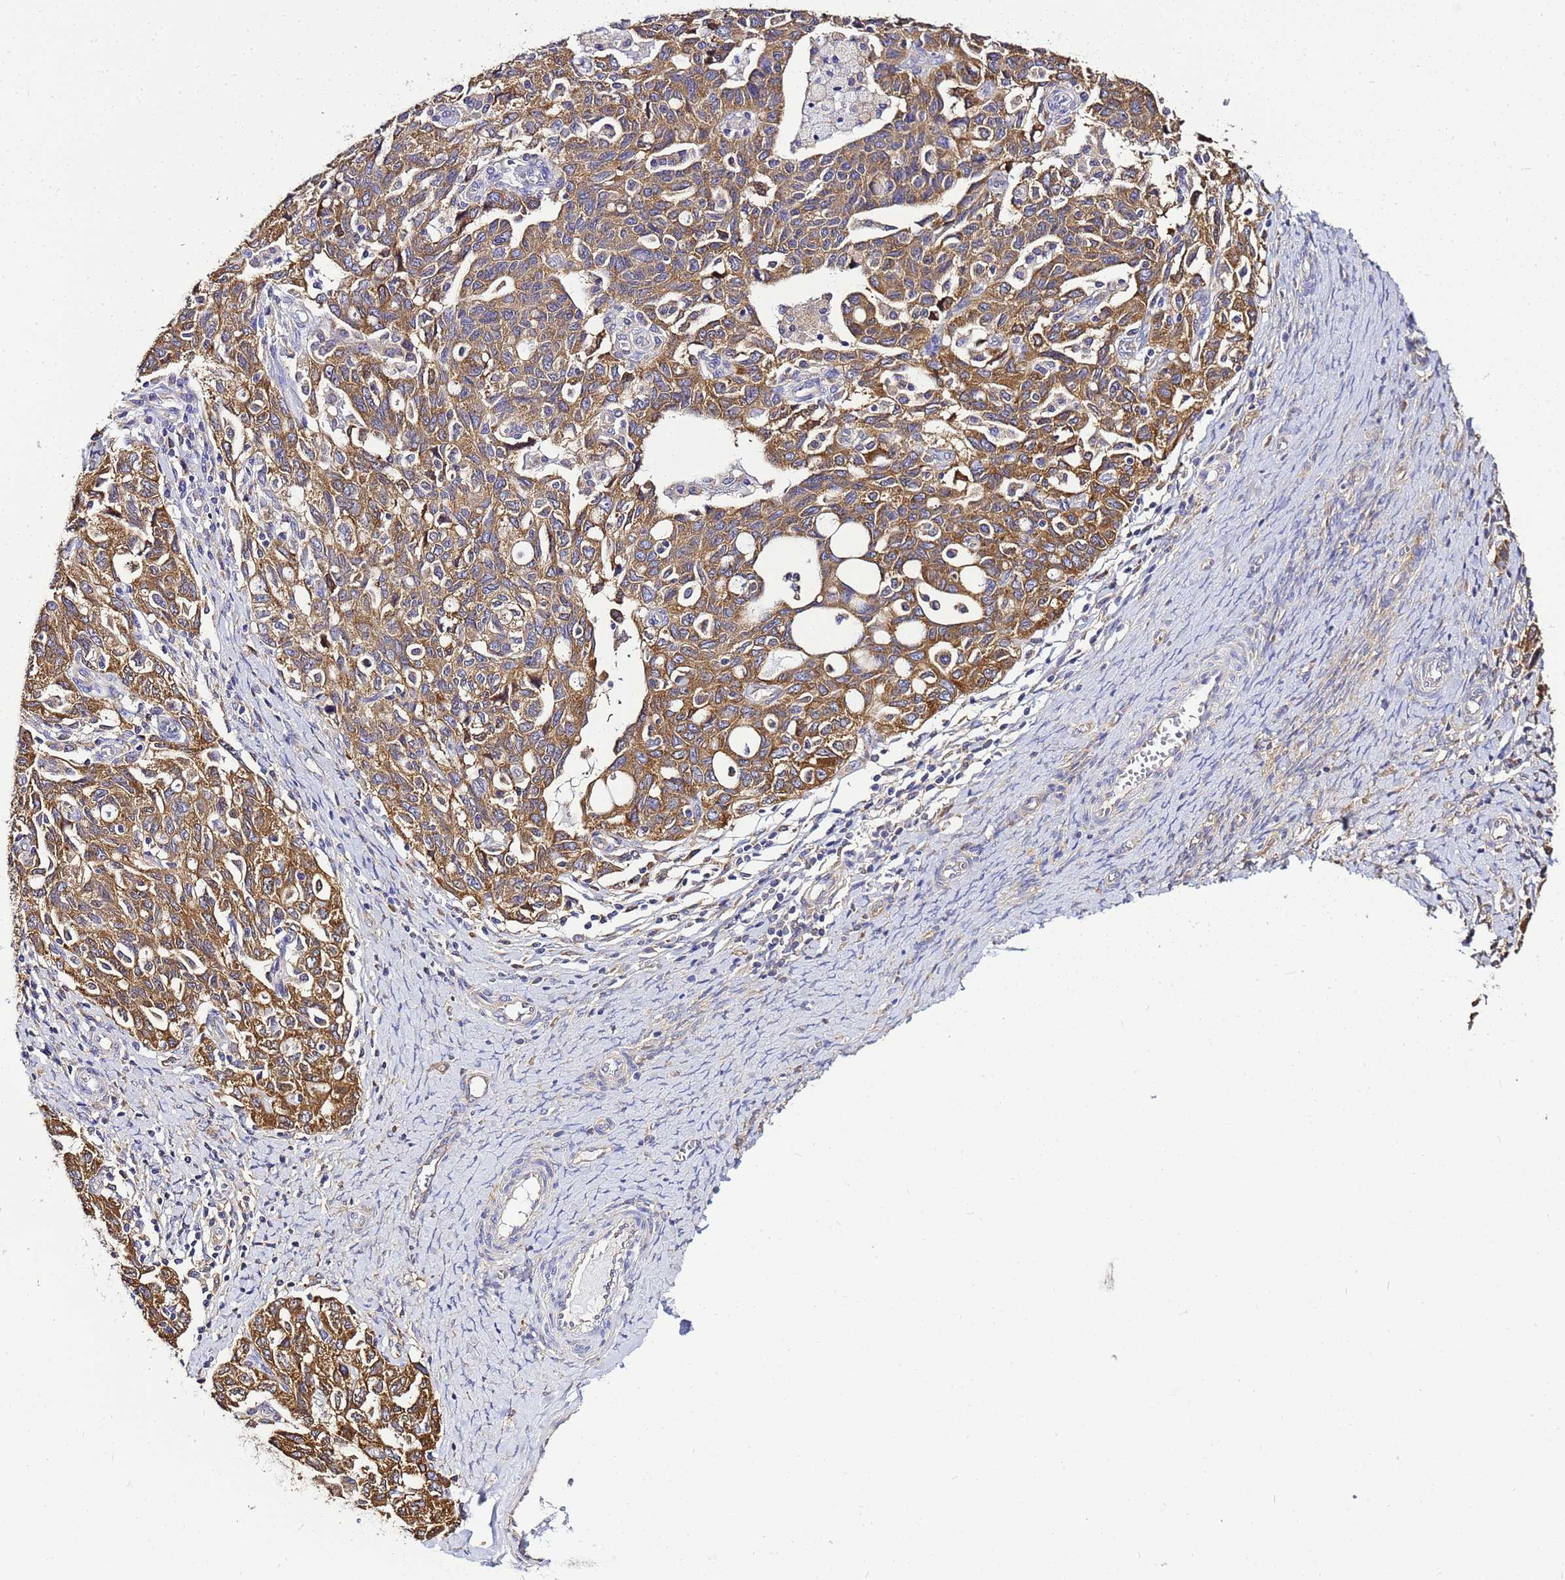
{"staining": {"intensity": "moderate", "quantity": ">75%", "location": "cytoplasmic/membranous"}, "tissue": "ovarian cancer", "cell_type": "Tumor cells", "image_type": "cancer", "snomed": [{"axis": "morphology", "description": "Carcinoma, NOS"}, {"axis": "morphology", "description": "Cystadenocarcinoma, serous, NOS"}, {"axis": "topography", "description": "Ovary"}], "caption": "IHC photomicrograph of neoplastic tissue: human ovarian cancer stained using IHC exhibits medium levels of moderate protein expression localized specifically in the cytoplasmic/membranous of tumor cells, appearing as a cytoplasmic/membranous brown color.", "gene": "NARS1", "patient": {"sex": "female", "age": 69}}